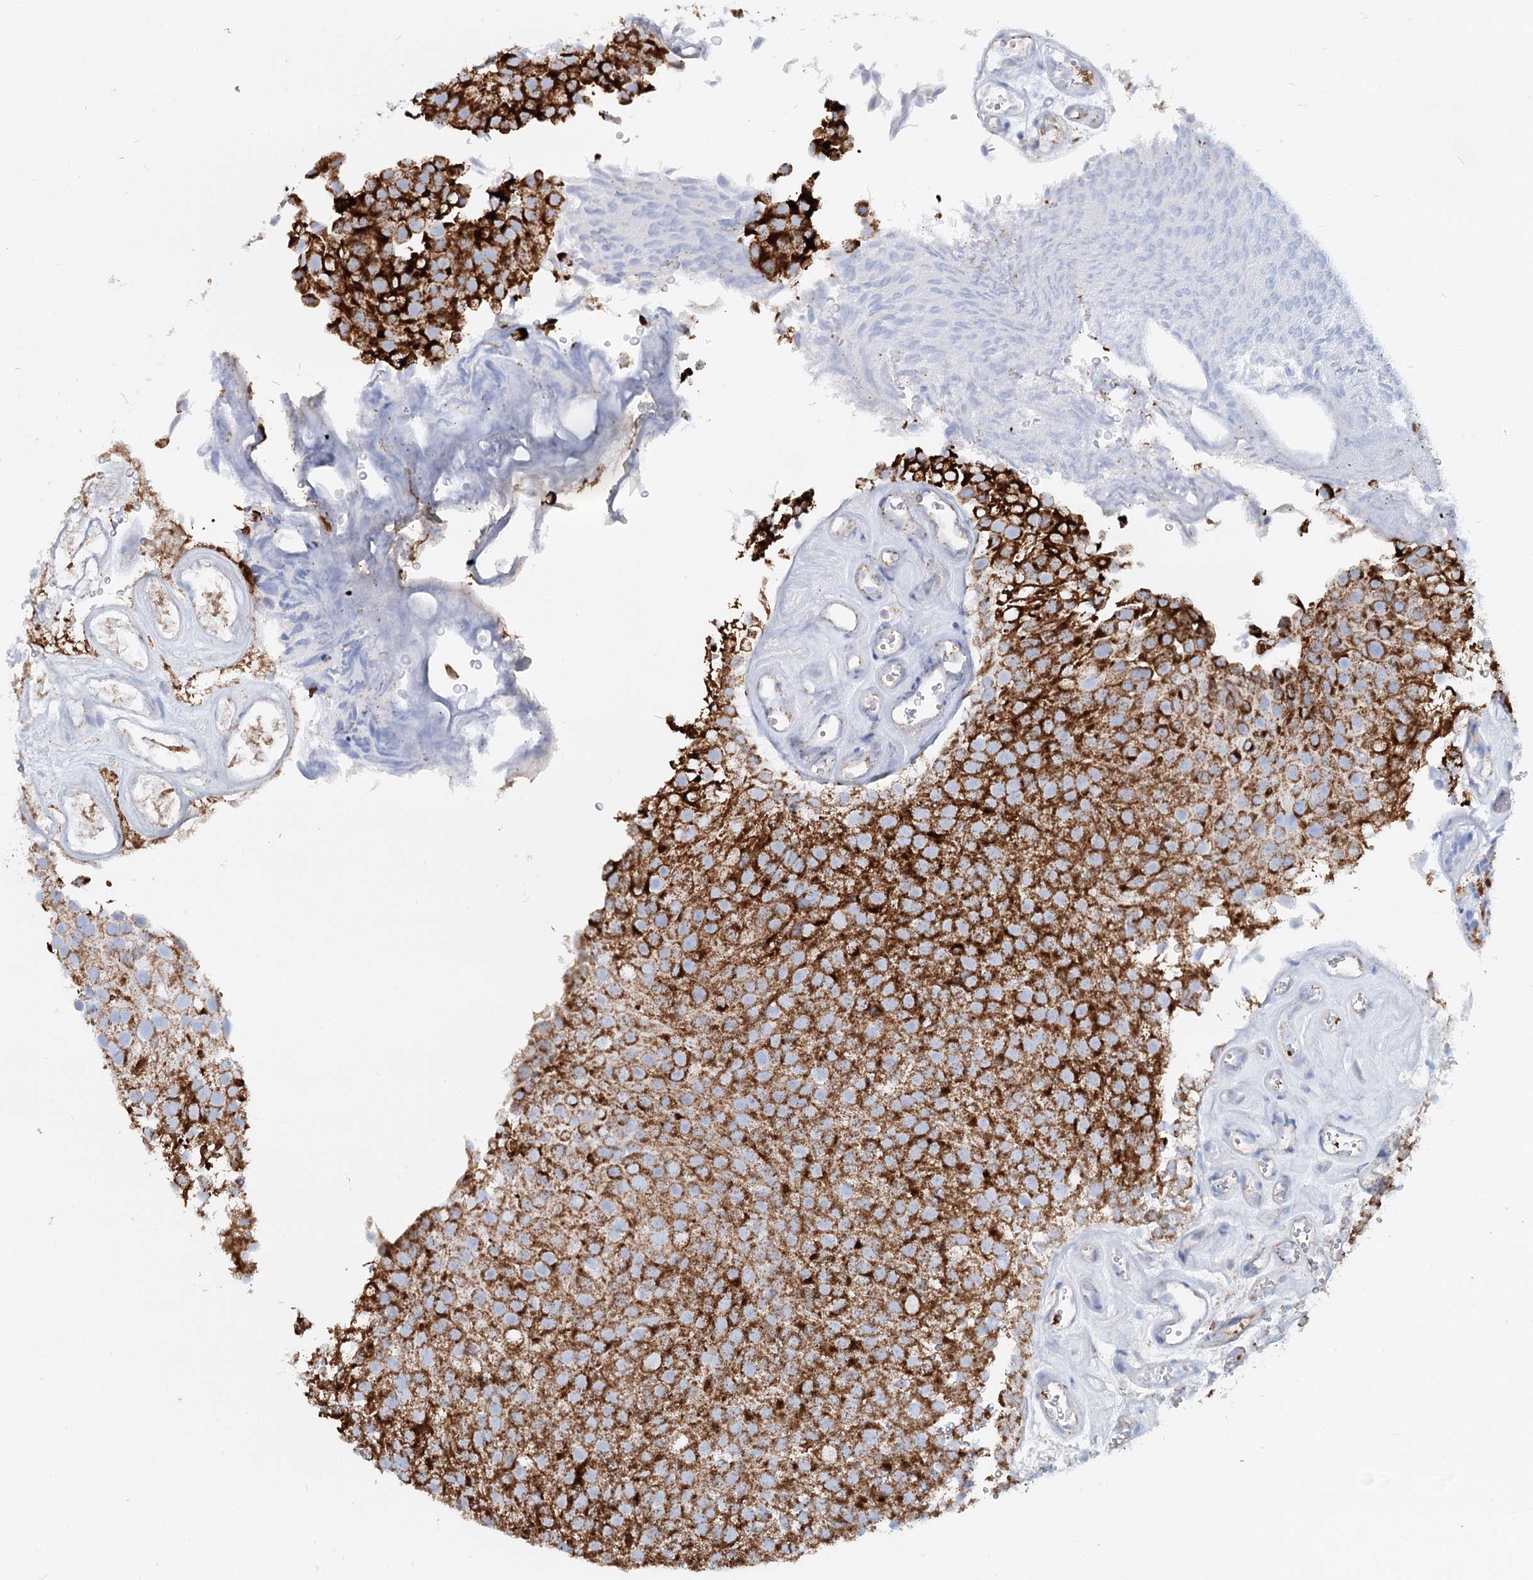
{"staining": {"intensity": "strong", "quantity": ">75%", "location": "cytoplasmic/membranous"}, "tissue": "urothelial cancer", "cell_type": "Tumor cells", "image_type": "cancer", "snomed": [{"axis": "morphology", "description": "Urothelial carcinoma, Low grade"}, {"axis": "topography", "description": "Urinary bladder"}], "caption": "Human urothelial carcinoma (low-grade) stained with a brown dye displays strong cytoplasmic/membranous positive staining in approximately >75% of tumor cells.", "gene": "MCCC2", "patient": {"sex": "male", "age": 78}}